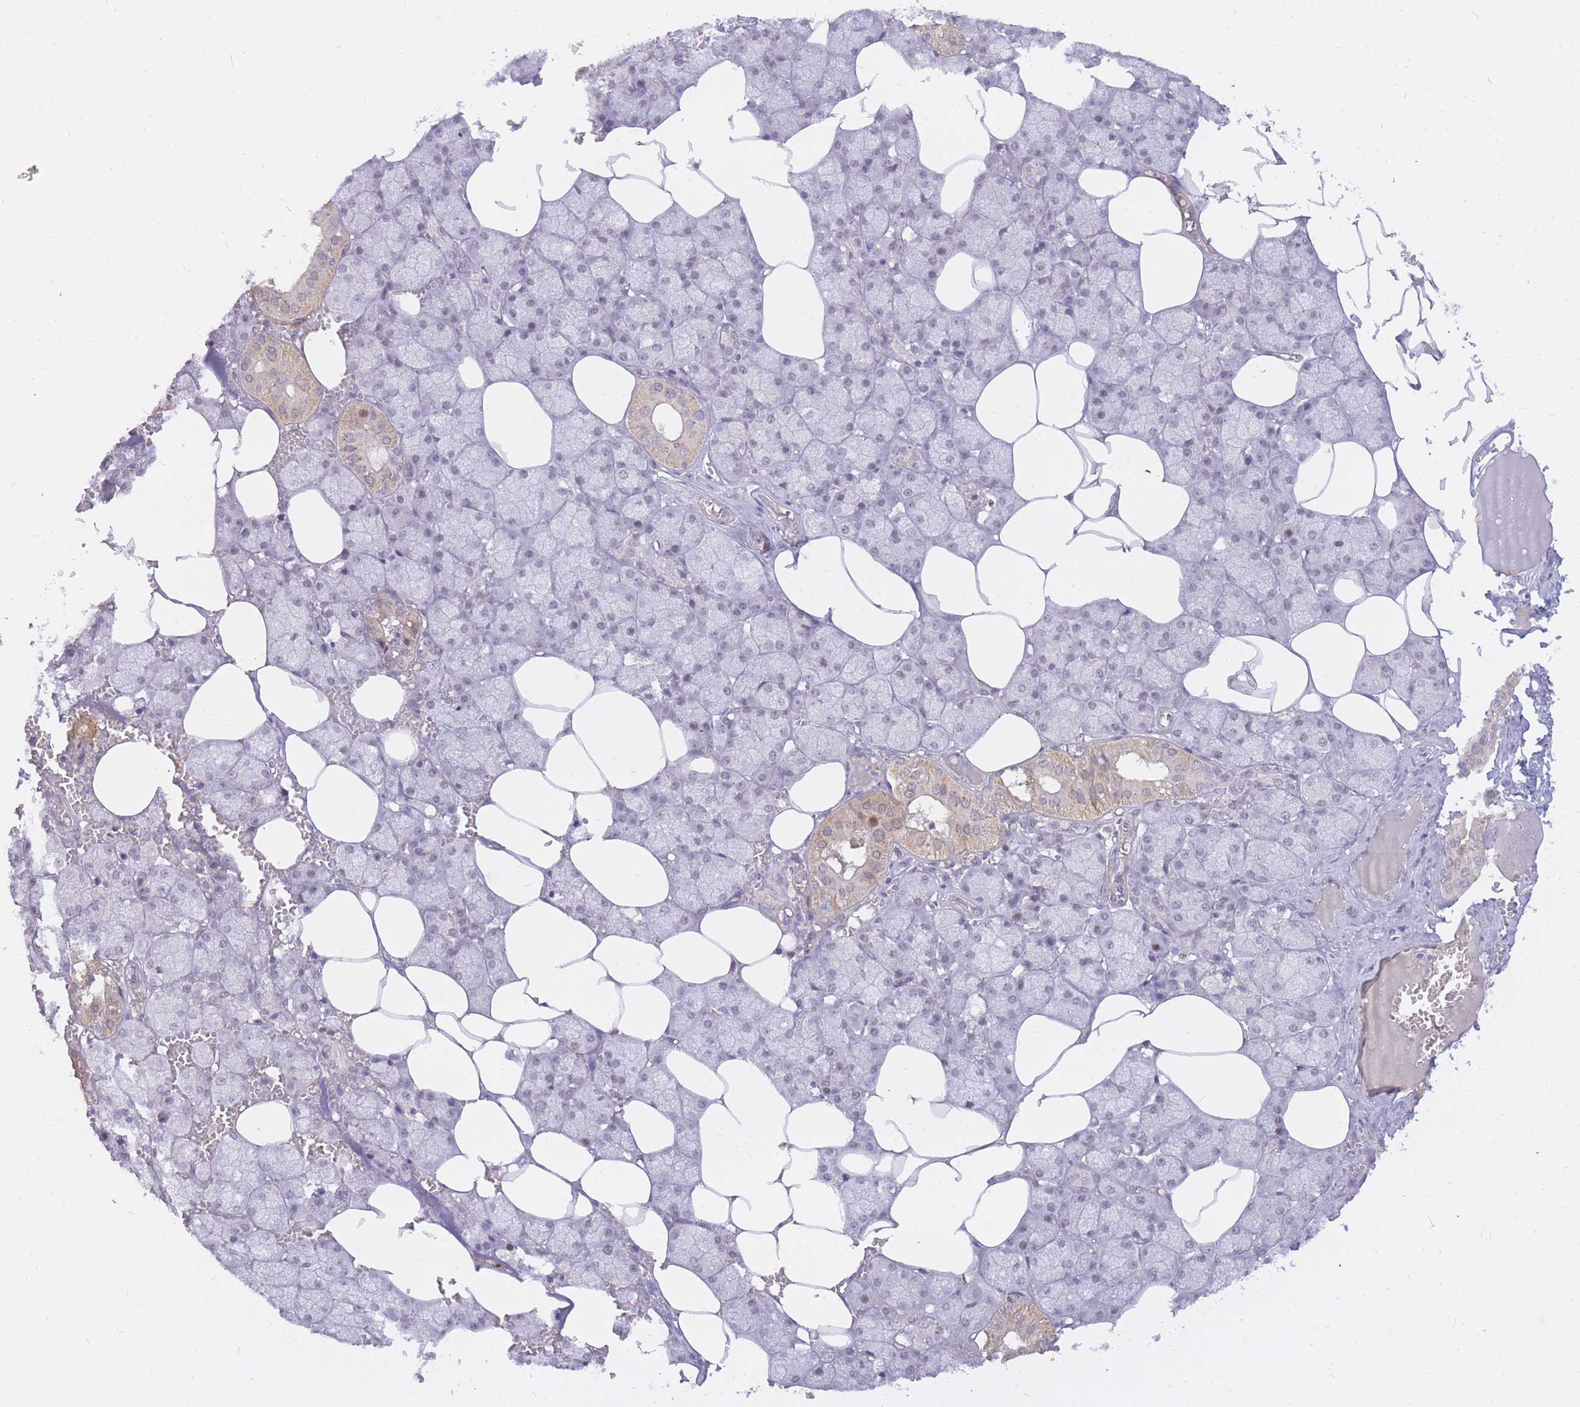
{"staining": {"intensity": "weak", "quantity": "<25%", "location": "cytoplasmic/membranous,nuclear"}, "tissue": "salivary gland", "cell_type": "Glandular cells", "image_type": "normal", "snomed": [{"axis": "morphology", "description": "Normal tissue, NOS"}, {"axis": "topography", "description": "Salivary gland"}], "caption": "Immunohistochemistry (IHC) micrograph of normal human salivary gland stained for a protein (brown), which shows no expression in glandular cells.", "gene": "TLE2", "patient": {"sex": "male", "age": 62}}